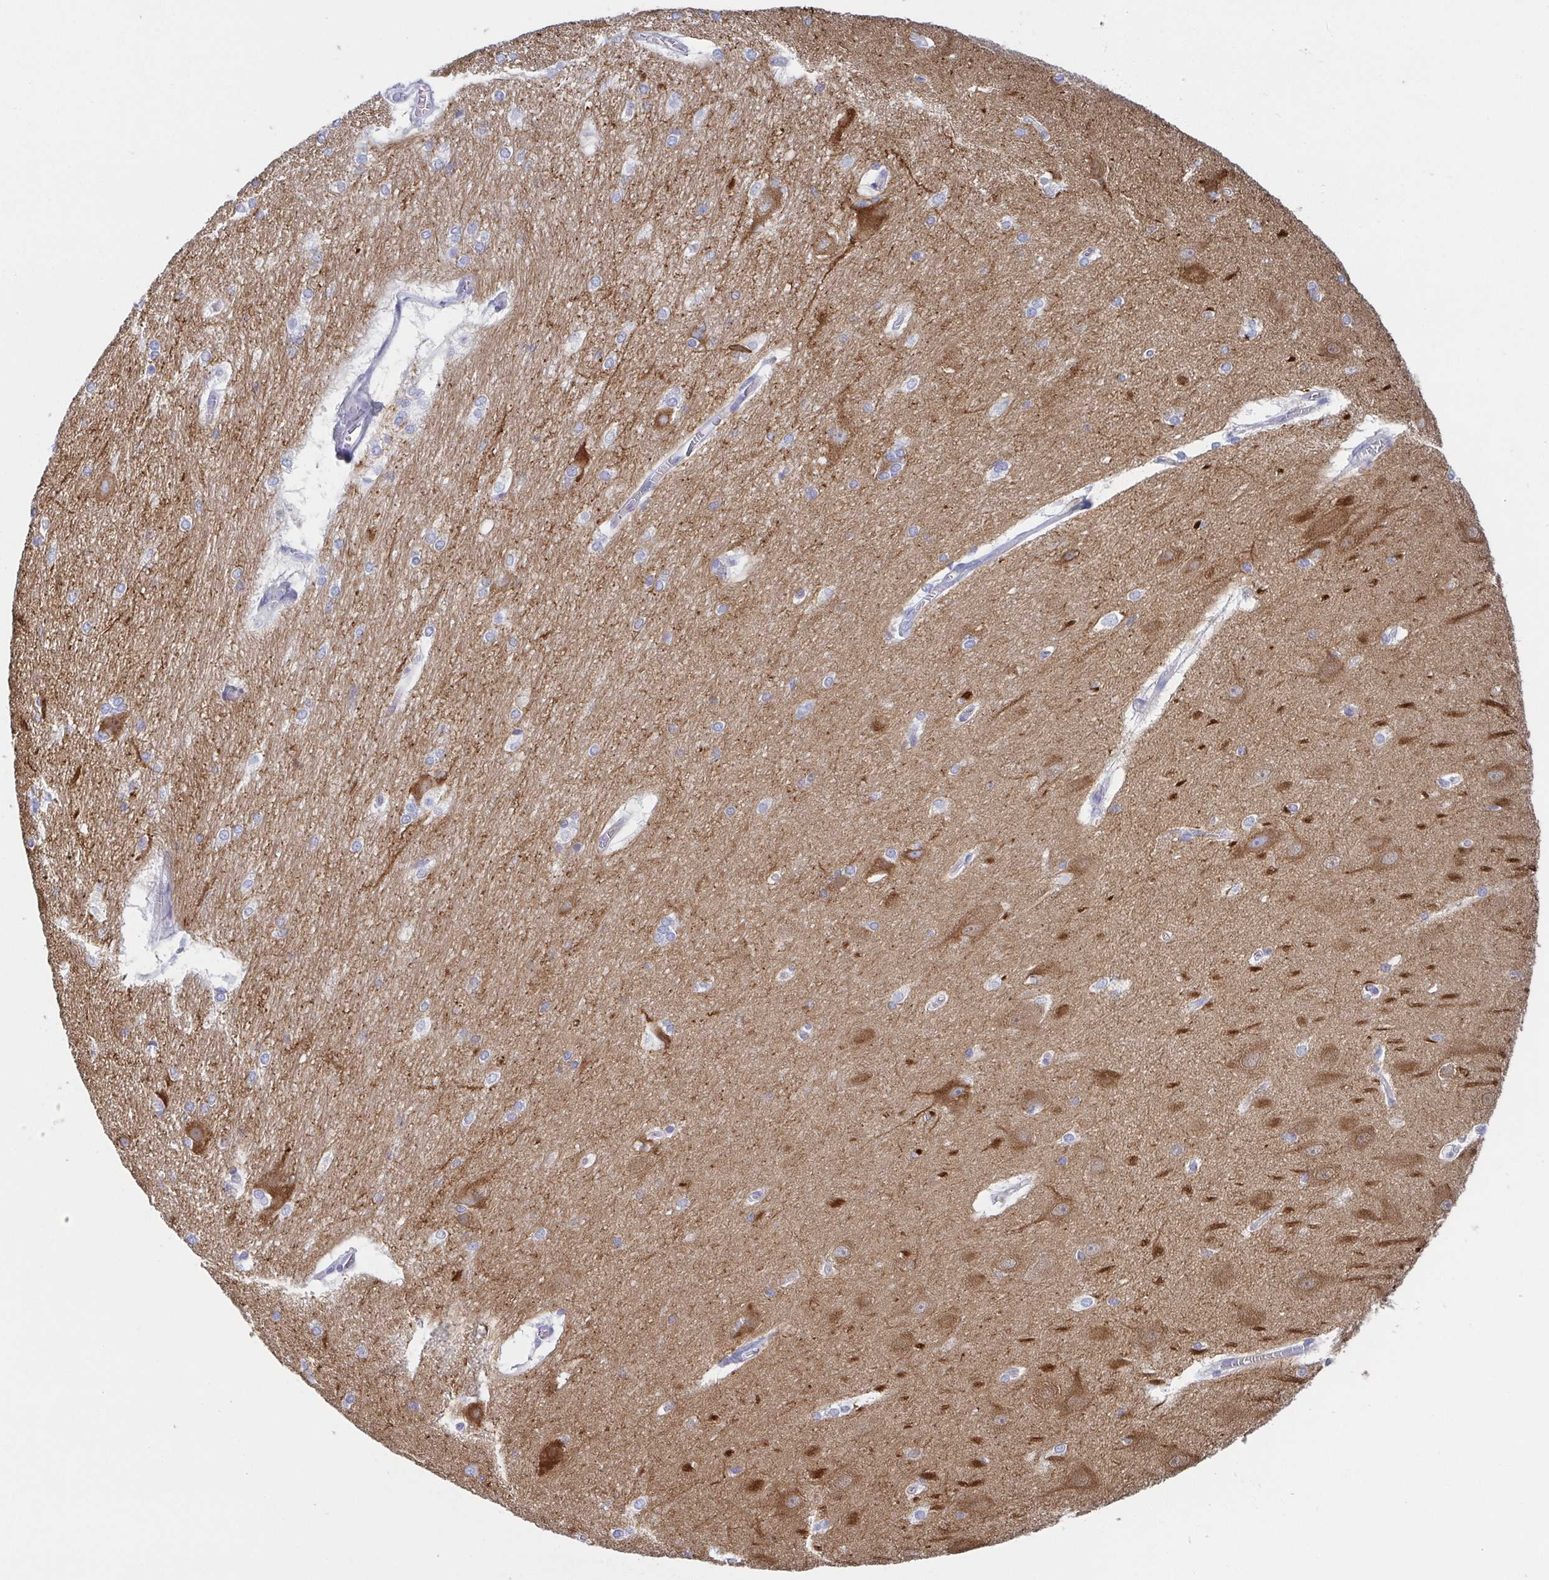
{"staining": {"intensity": "negative", "quantity": "none", "location": "none"}, "tissue": "hippocampus", "cell_type": "Glial cells", "image_type": "normal", "snomed": [{"axis": "morphology", "description": "Normal tissue, NOS"}, {"axis": "topography", "description": "Cerebral cortex"}, {"axis": "topography", "description": "Hippocampus"}], "caption": "DAB immunohistochemical staining of unremarkable human hippocampus shows no significant positivity in glial cells.", "gene": "DYNC1I1", "patient": {"sex": "female", "age": 19}}